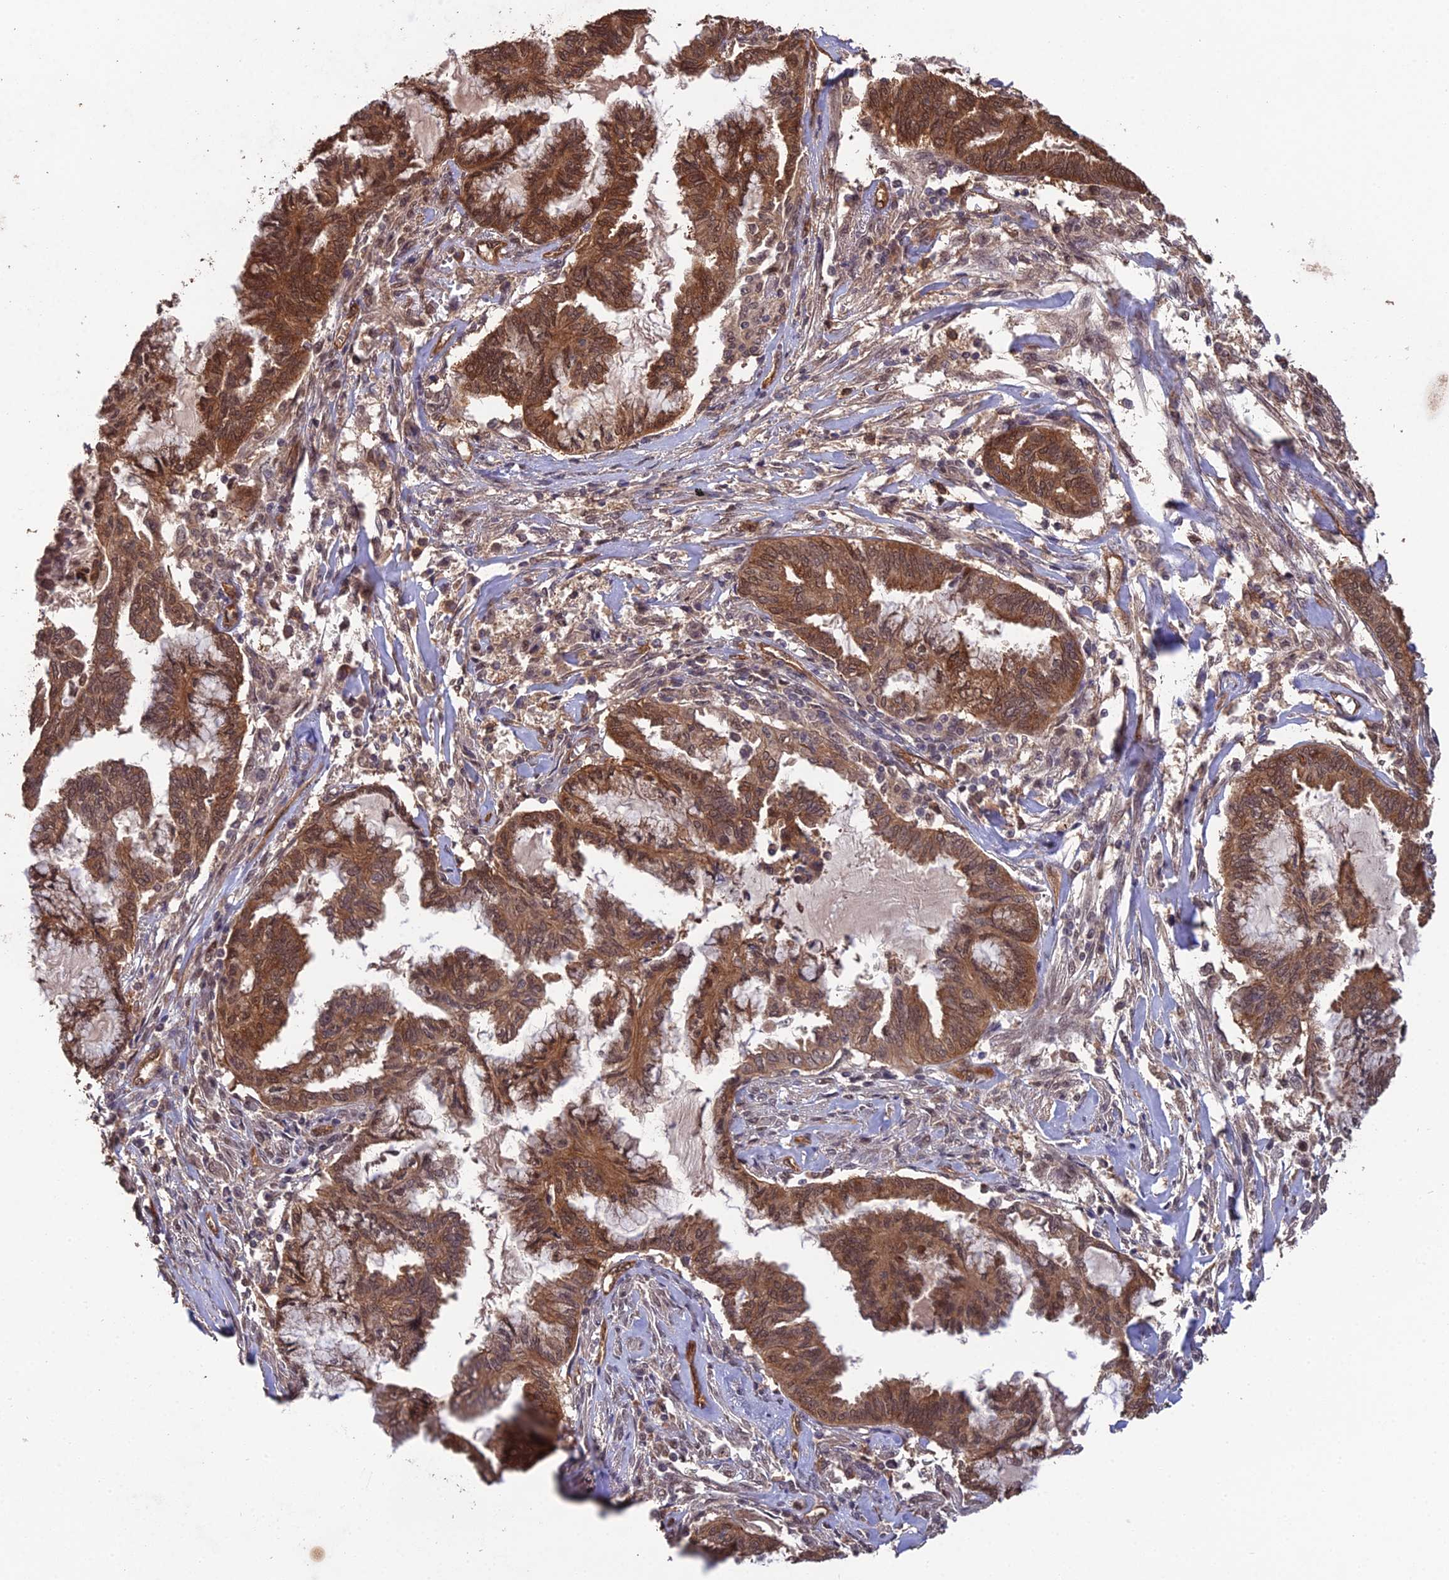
{"staining": {"intensity": "strong", "quantity": ">75%", "location": "cytoplasmic/membranous,nuclear"}, "tissue": "endometrial cancer", "cell_type": "Tumor cells", "image_type": "cancer", "snomed": [{"axis": "morphology", "description": "Adenocarcinoma, NOS"}, {"axis": "topography", "description": "Endometrium"}], "caption": "A photomicrograph of human endometrial adenocarcinoma stained for a protein shows strong cytoplasmic/membranous and nuclear brown staining in tumor cells. Nuclei are stained in blue.", "gene": "RALGAPA2", "patient": {"sex": "female", "age": 86}}